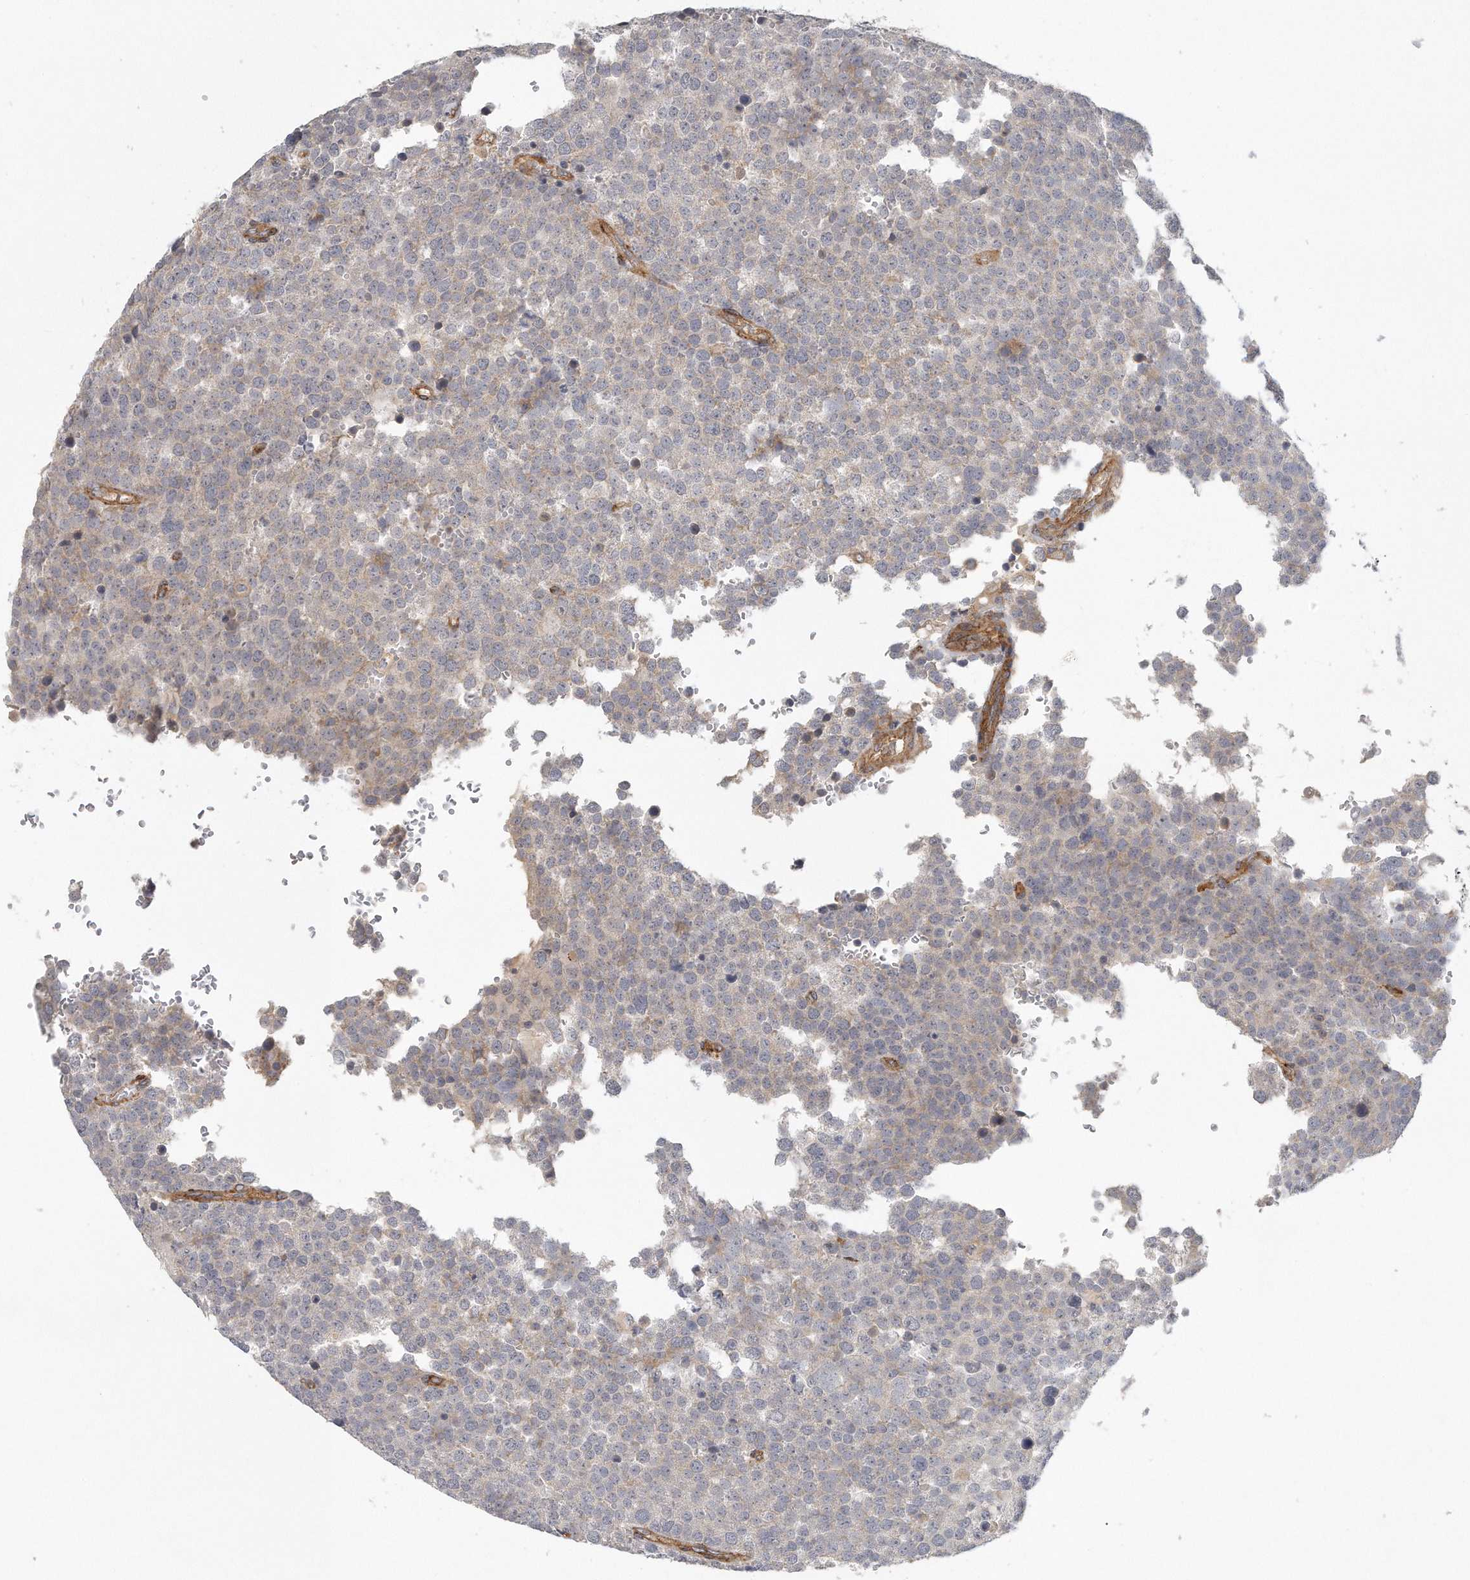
{"staining": {"intensity": "weak", "quantity": ">75%", "location": "cytoplasmic/membranous"}, "tissue": "testis cancer", "cell_type": "Tumor cells", "image_type": "cancer", "snomed": [{"axis": "morphology", "description": "Seminoma, NOS"}, {"axis": "topography", "description": "Testis"}], "caption": "Immunohistochemistry photomicrograph of seminoma (testis) stained for a protein (brown), which demonstrates low levels of weak cytoplasmic/membranous expression in about >75% of tumor cells.", "gene": "MTERF4", "patient": {"sex": "male", "age": 71}}